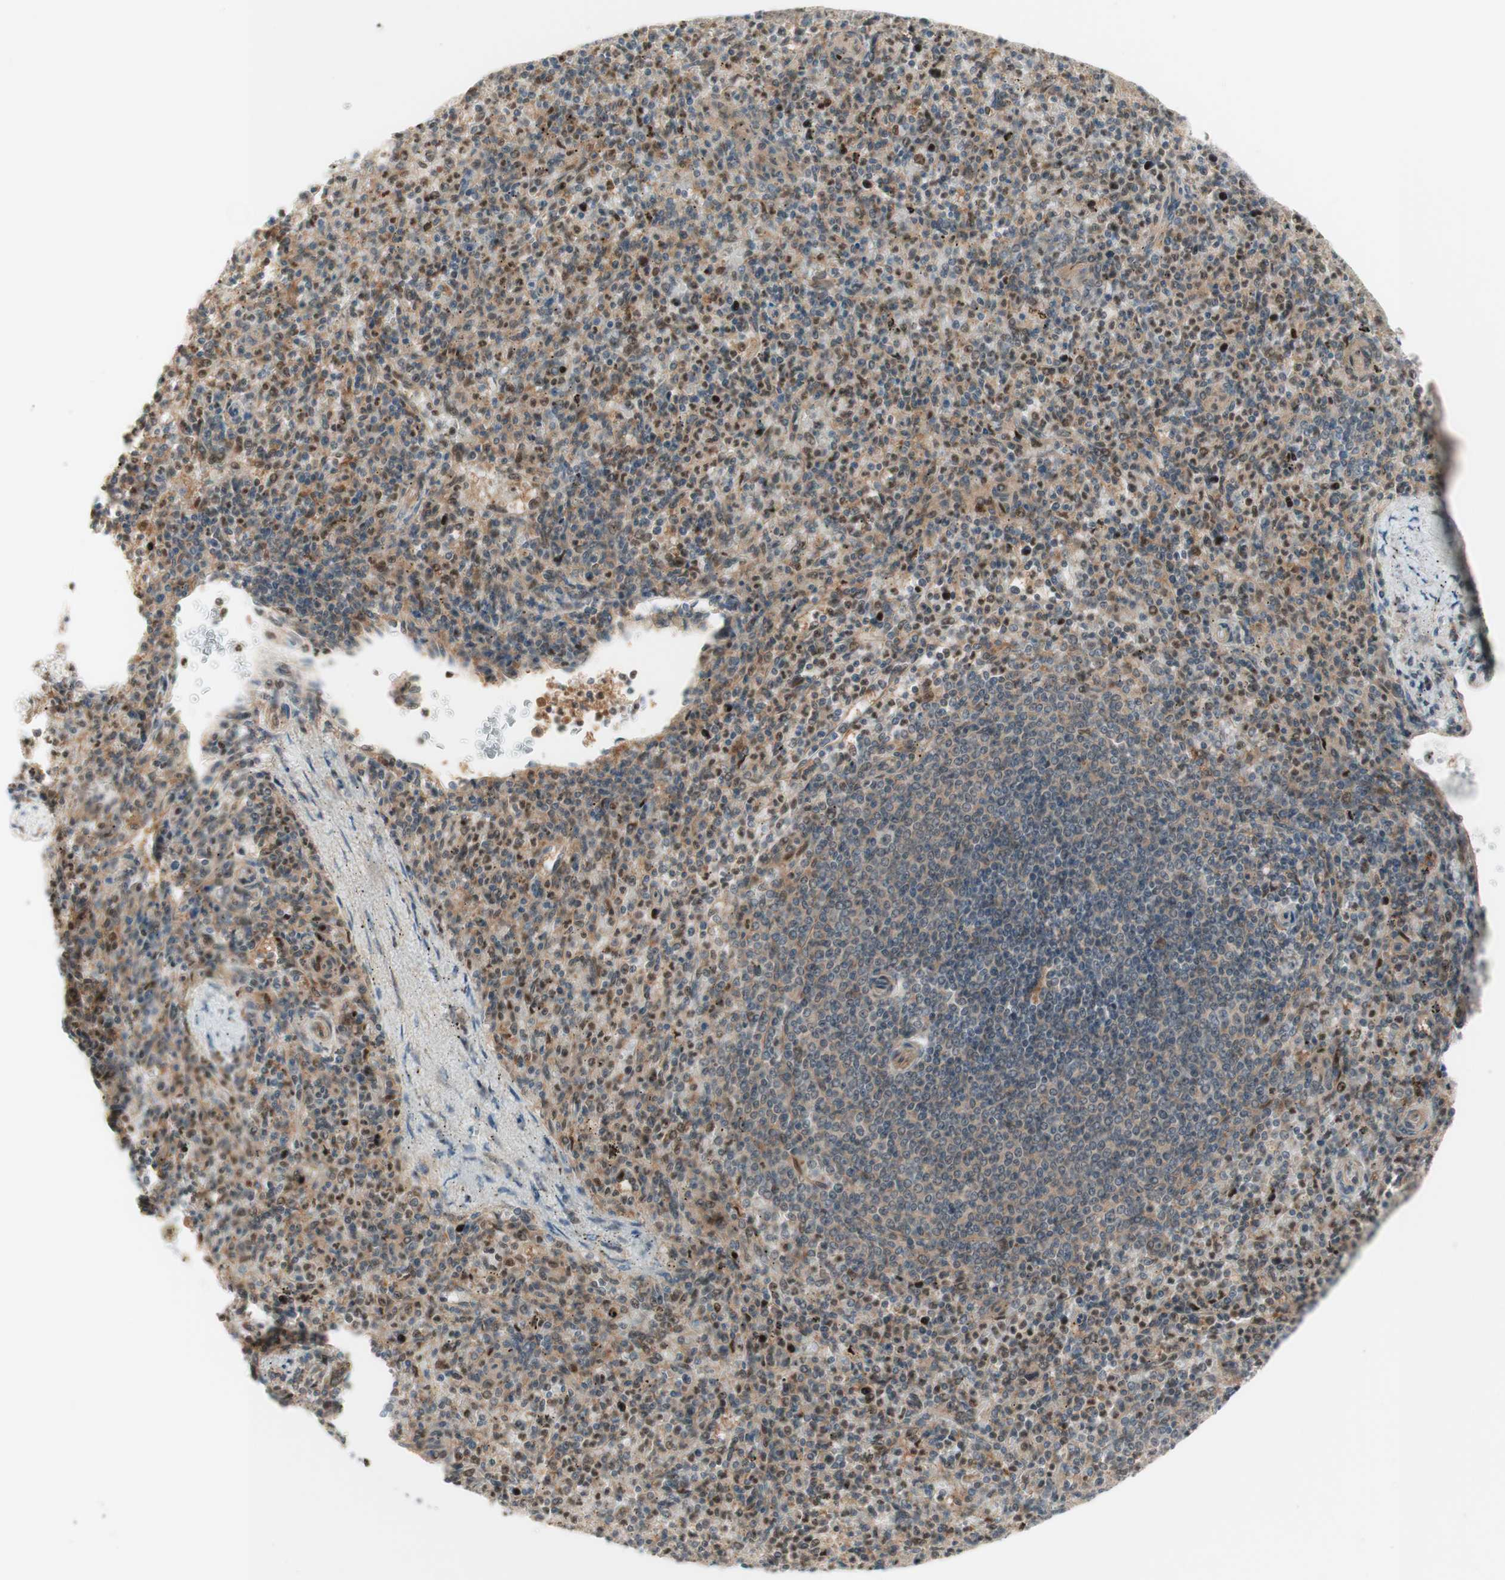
{"staining": {"intensity": "weak", "quantity": "25%-75%", "location": "cytoplasmic/membranous,nuclear"}, "tissue": "spleen", "cell_type": "Cells in red pulp", "image_type": "normal", "snomed": [{"axis": "morphology", "description": "Normal tissue, NOS"}, {"axis": "topography", "description": "Spleen"}], "caption": "Immunohistochemical staining of unremarkable human spleen exhibits 25%-75% levels of weak cytoplasmic/membranous,nuclear protein staining in about 25%-75% of cells in red pulp. (DAB = brown stain, brightfield microscopy at high magnification).", "gene": "RFNG", "patient": {"sex": "male", "age": 72}}